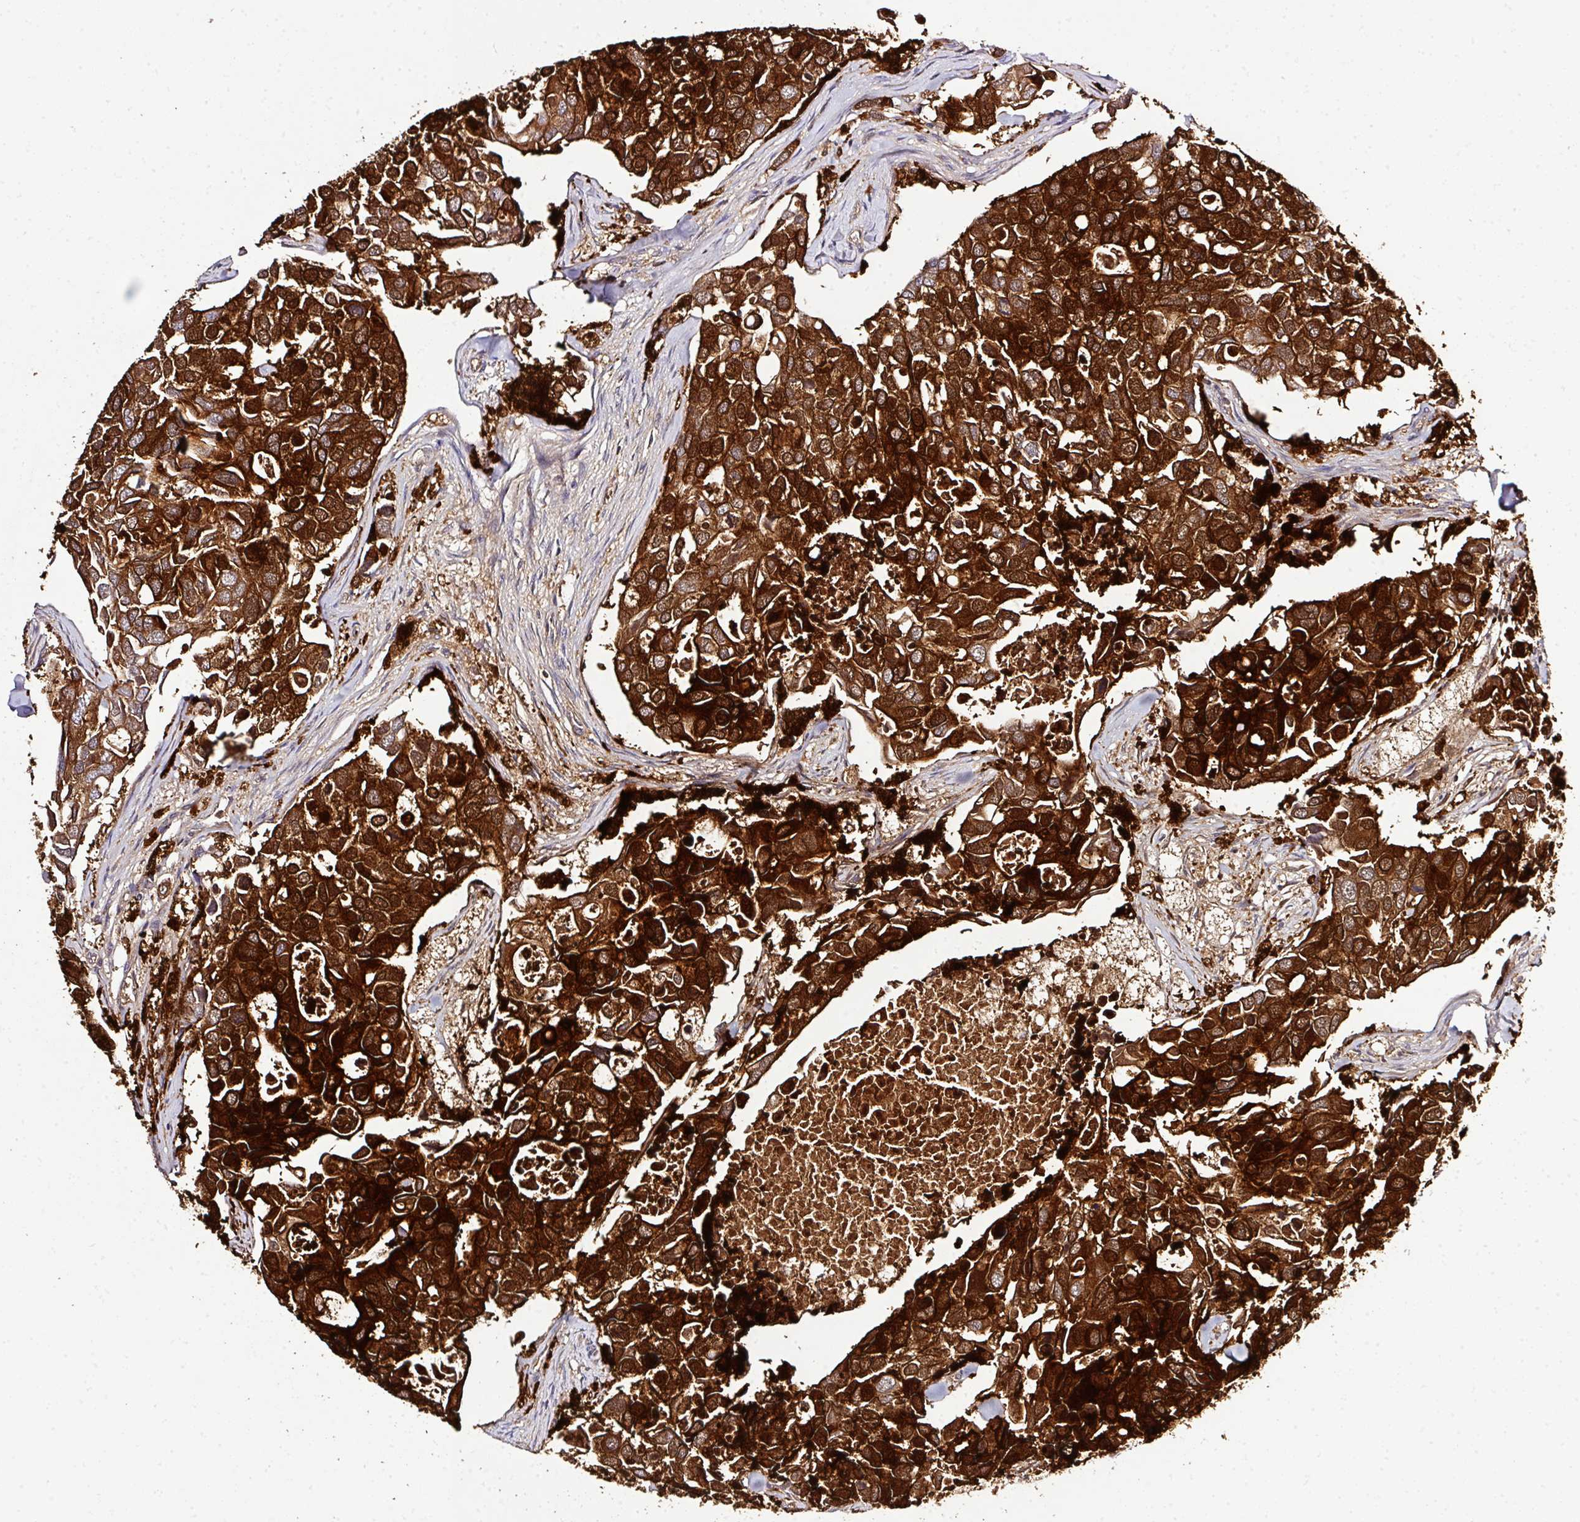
{"staining": {"intensity": "strong", "quantity": ">75%", "location": "cytoplasmic/membranous,nuclear"}, "tissue": "breast cancer", "cell_type": "Tumor cells", "image_type": "cancer", "snomed": [{"axis": "morphology", "description": "Duct carcinoma"}, {"axis": "topography", "description": "Breast"}], "caption": "Breast cancer (infiltrating ductal carcinoma) stained with IHC exhibits strong cytoplasmic/membranous and nuclear staining in about >75% of tumor cells.", "gene": "TMEM107", "patient": {"sex": "female", "age": 83}}